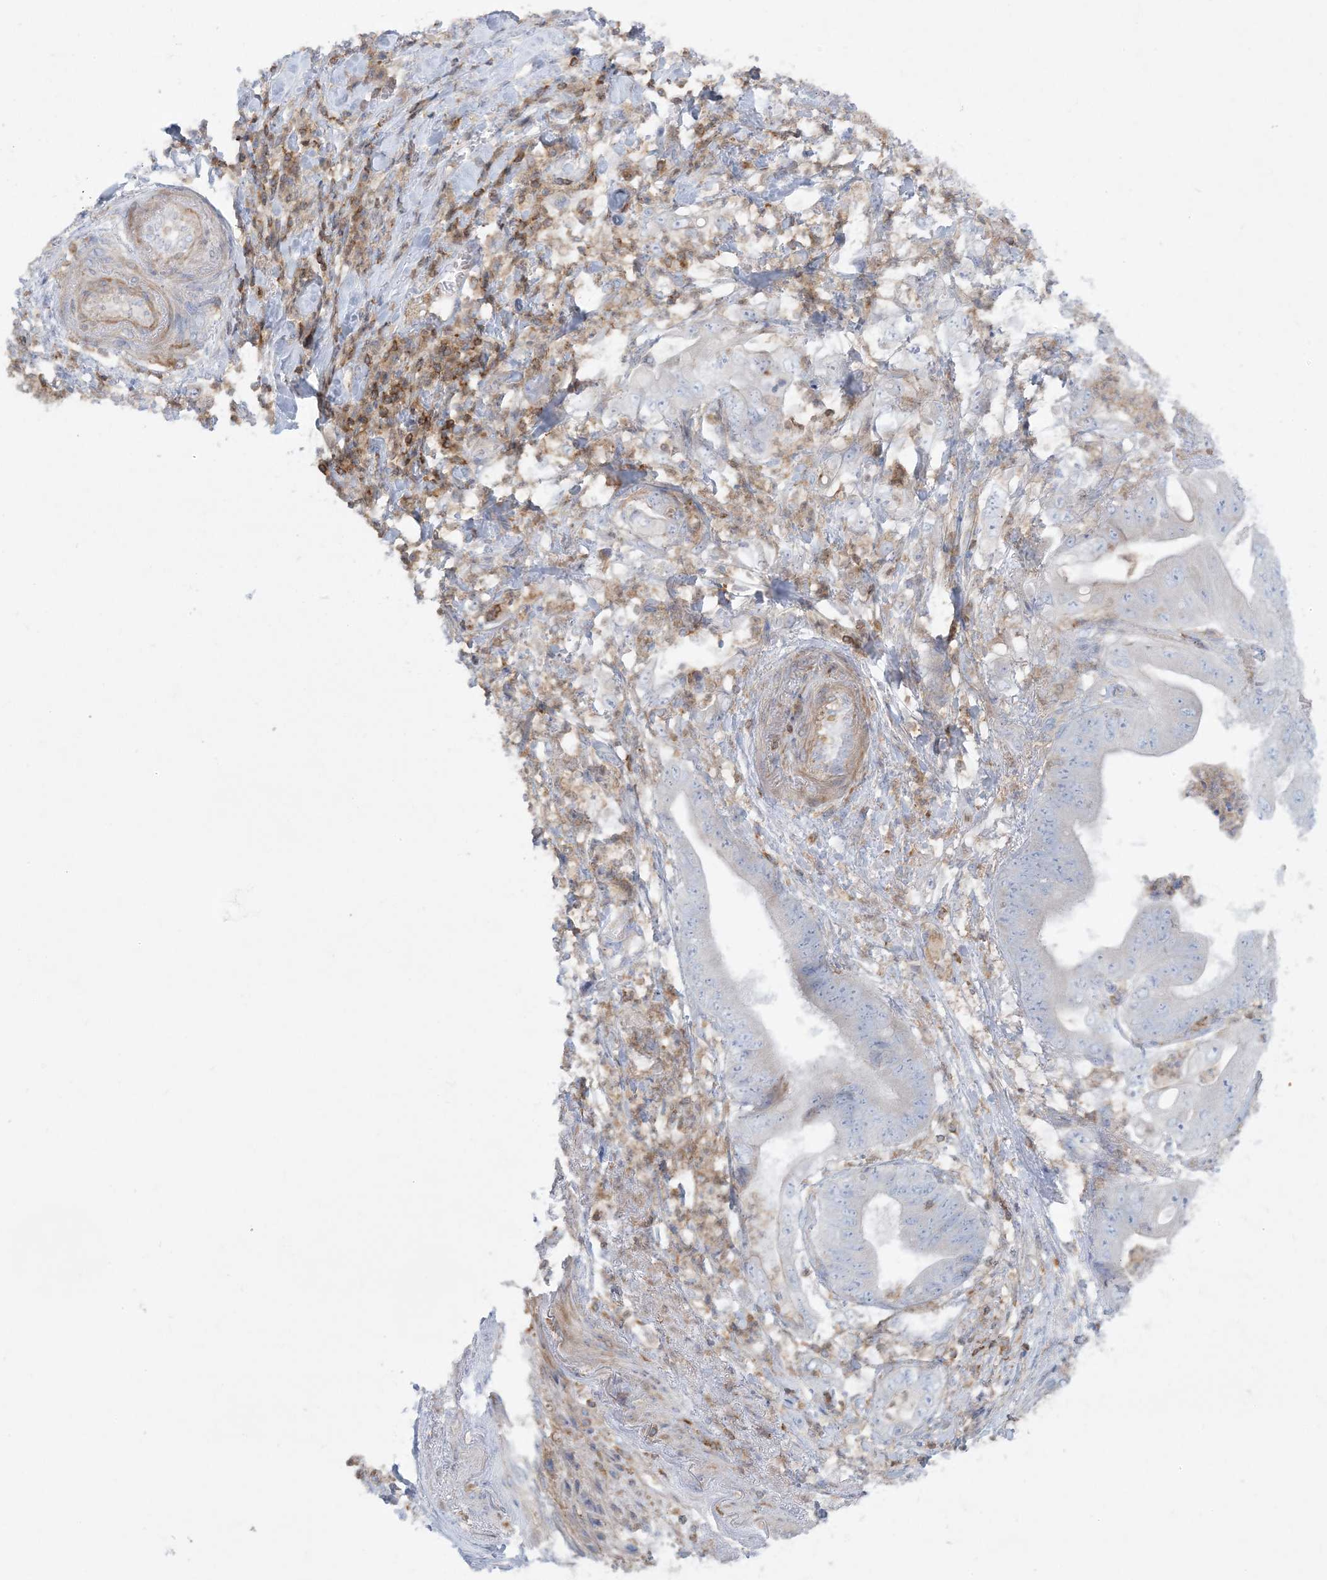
{"staining": {"intensity": "negative", "quantity": "none", "location": "none"}, "tissue": "stomach cancer", "cell_type": "Tumor cells", "image_type": "cancer", "snomed": [{"axis": "morphology", "description": "Adenocarcinoma, NOS"}, {"axis": "topography", "description": "Stomach"}], "caption": "Protein analysis of stomach cancer demonstrates no significant staining in tumor cells.", "gene": "ARHGAP30", "patient": {"sex": "female", "age": 73}}